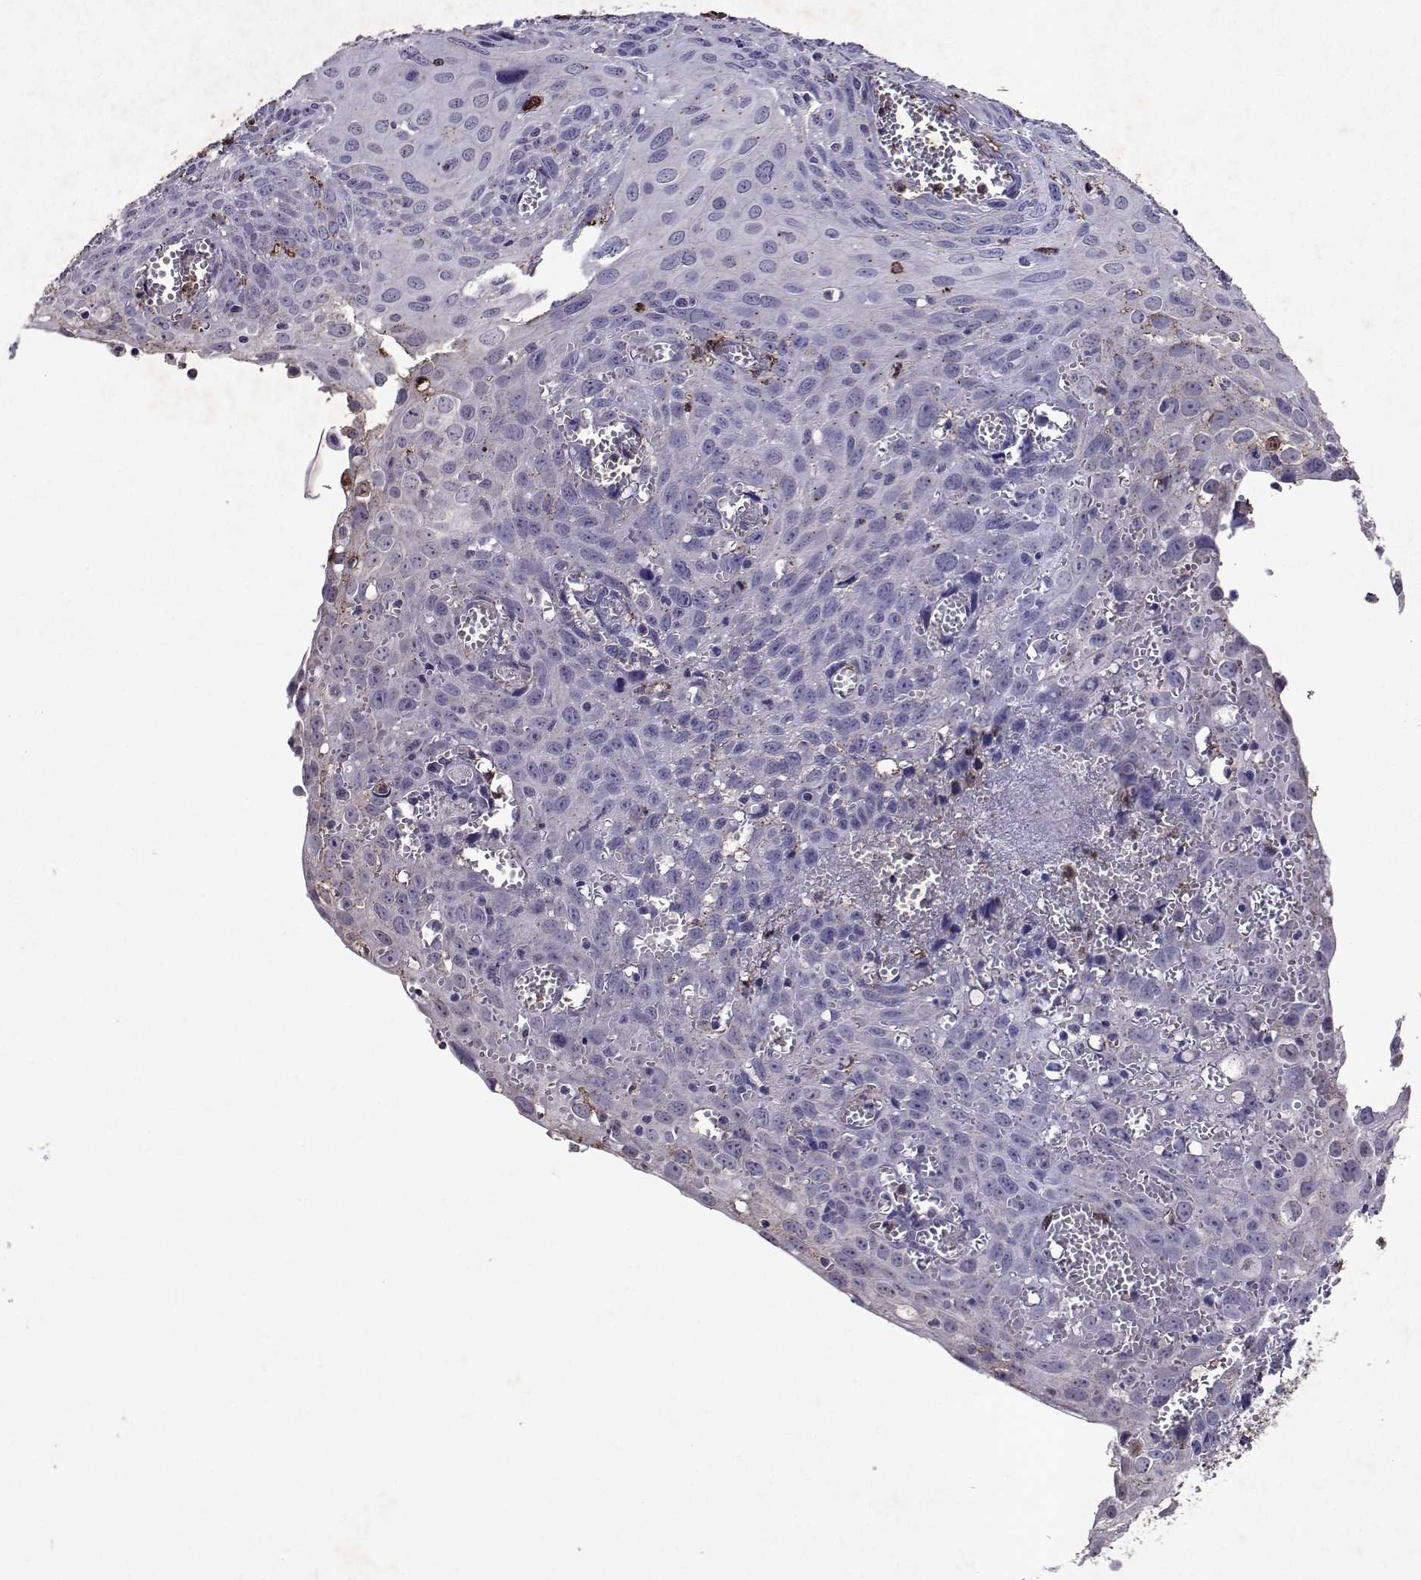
{"staining": {"intensity": "negative", "quantity": "none", "location": "none"}, "tissue": "cervical cancer", "cell_type": "Tumor cells", "image_type": "cancer", "snomed": [{"axis": "morphology", "description": "Squamous cell carcinoma, NOS"}, {"axis": "topography", "description": "Cervix"}], "caption": "A high-resolution image shows immunohistochemistry staining of squamous cell carcinoma (cervical), which demonstrates no significant expression in tumor cells.", "gene": "DUSP28", "patient": {"sex": "female", "age": 38}}